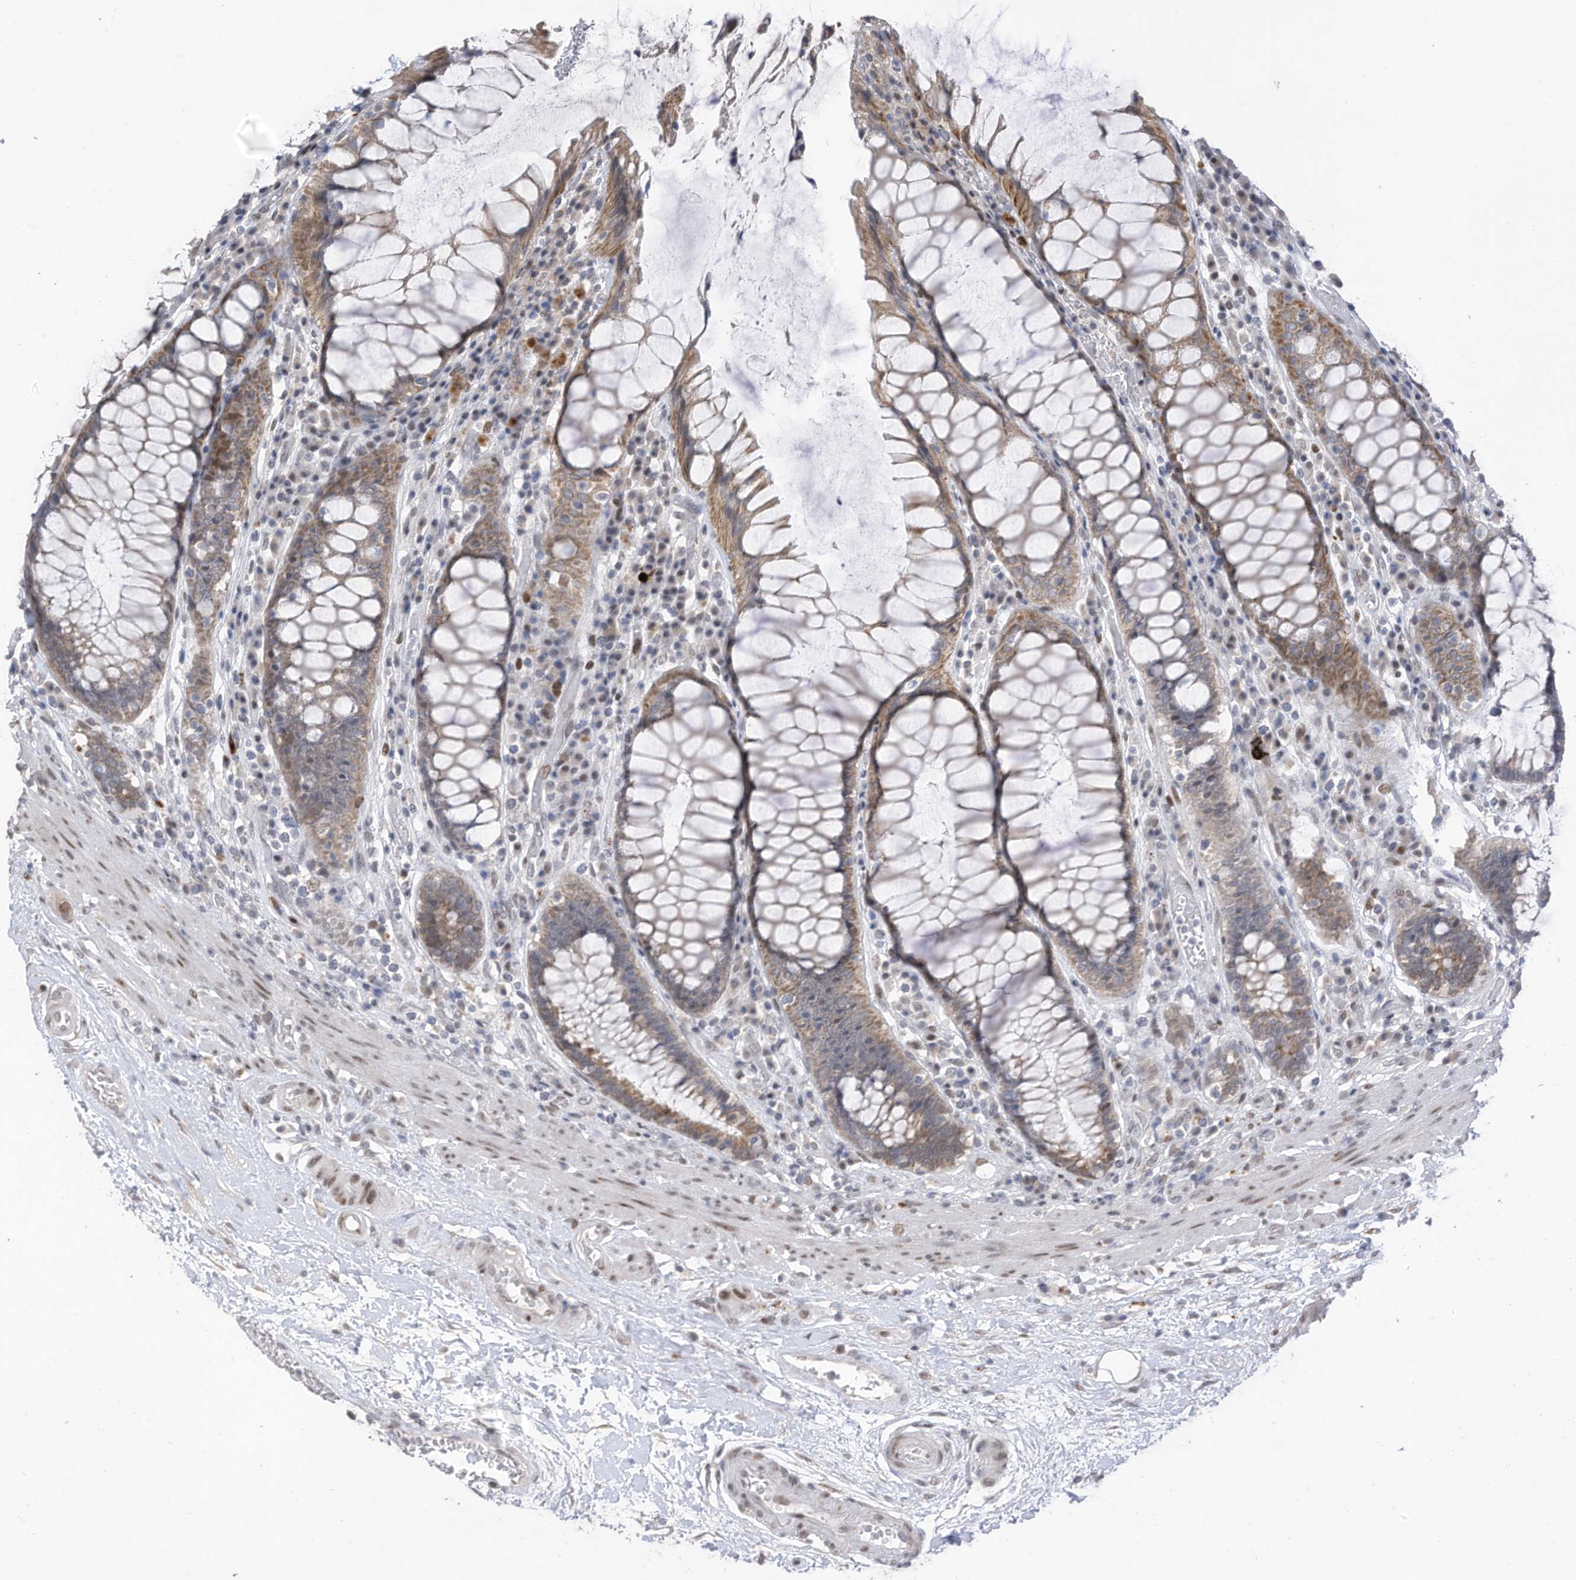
{"staining": {"intensity": "moderate", "quantity": ">75%", "location": "cytoplasmic/membranous"}, "tissue": "rectum", "cell_type": "Glandular cells", "image_type": "normal", "snomed": [{"axis": "morphology", "description": "Normal tissue, NOS"}, {"axis": "topography", "description": "Rectum"}], "caption": "A brown stain highlights moderate cytoplasmic/membranous expression of a protein in glandular cells of normal human rectum.", "gene": "RABL3", "patient": {"sex": "male", "age": 64}}